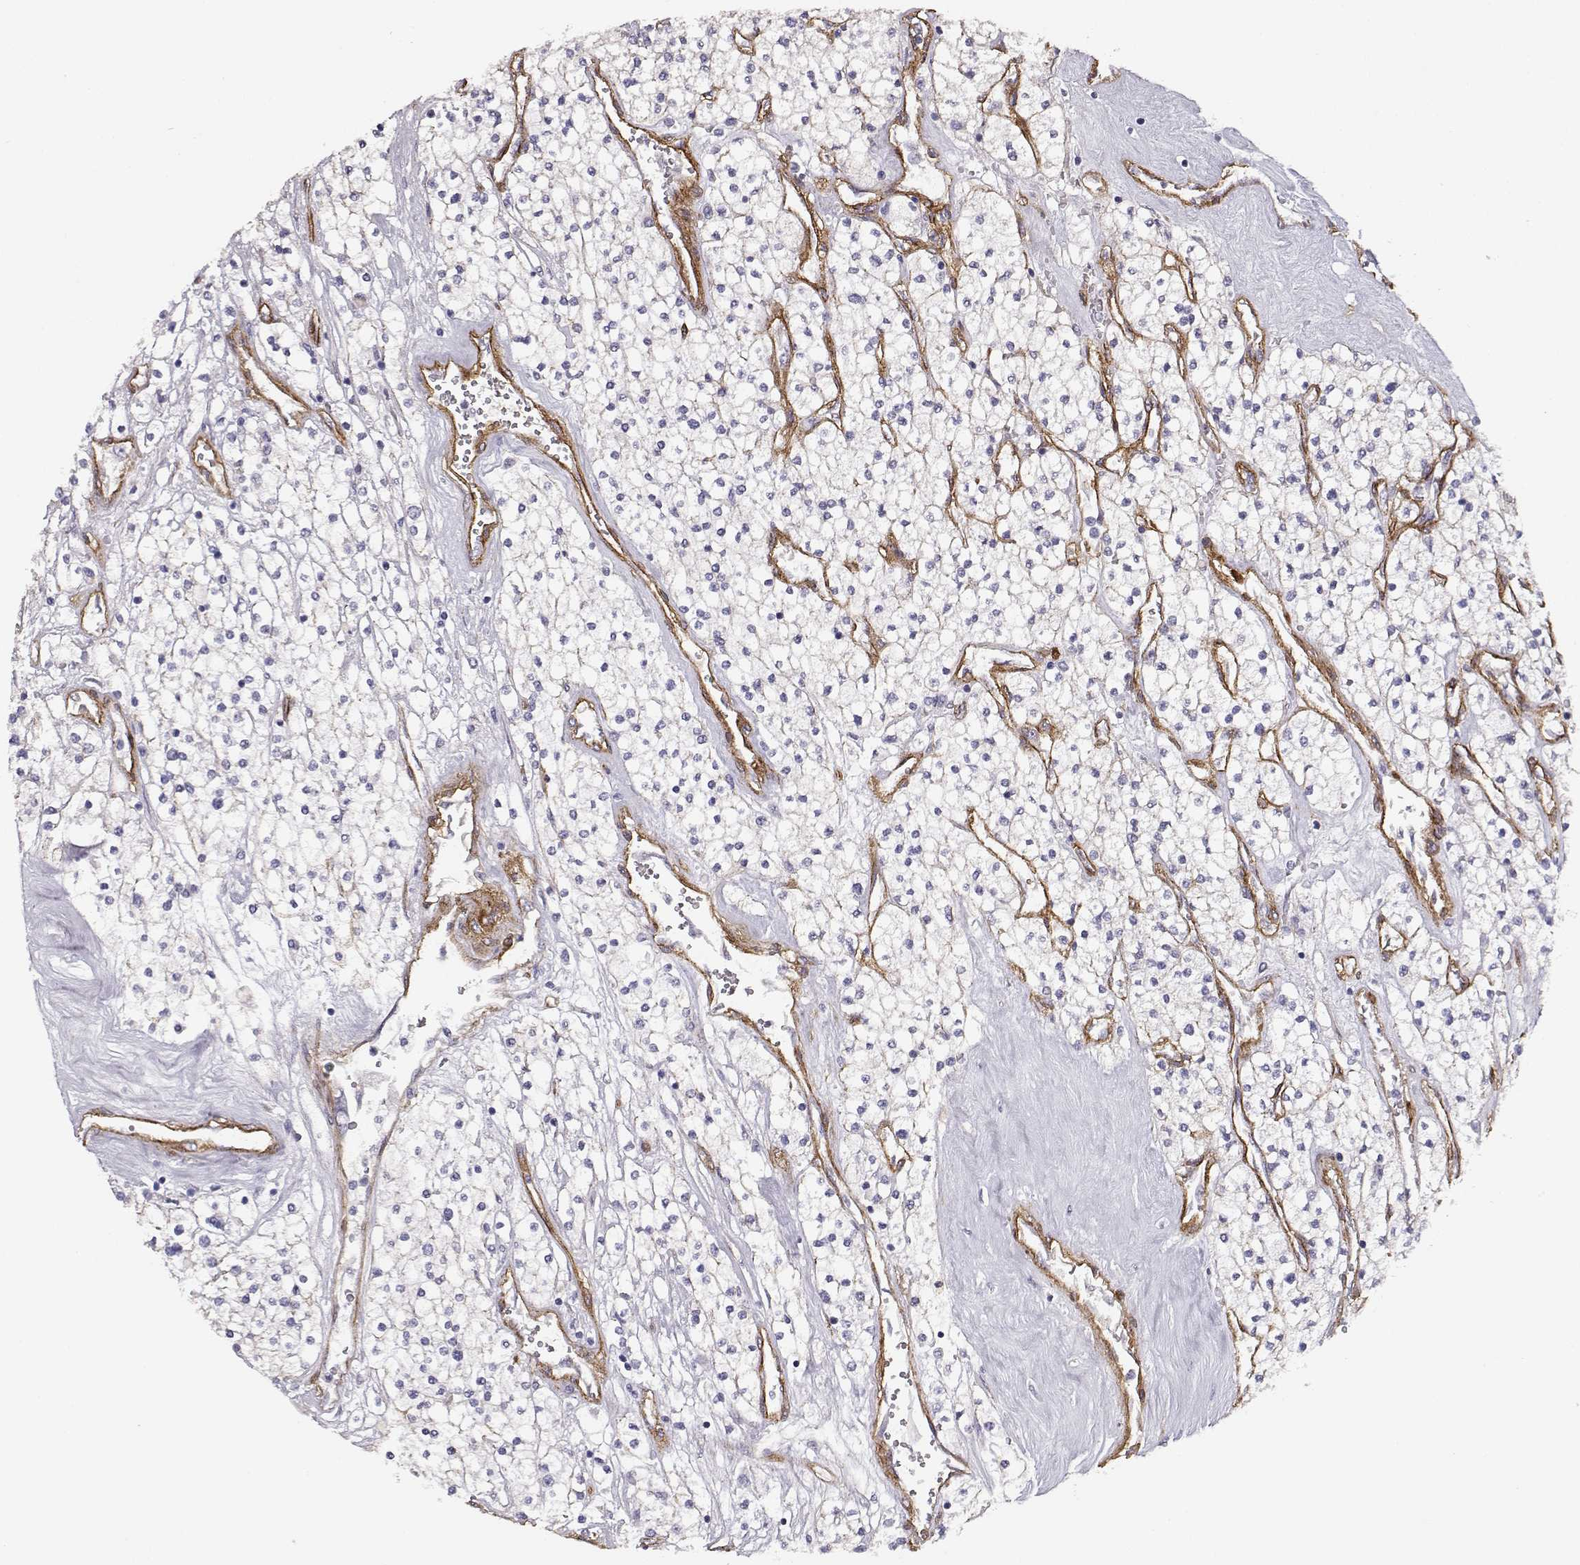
{"staining": {"intensity": "negative", "quantity": "none", "location": "none"}, "tissue": "renal cancer", "cell_type": "Tumor cells", "image_type": "cancer", "snomed": [{"axis": "morphology", "description": "Adenocarcinoma, NOS"}, {"axis": "topography", "description": "Kidney"}], "caption": "Adenocarcinoma (renal) stained for a protein using immunohistochemistry shows no staining tumor cells.", "gene": "LAMC1", "patient": {"sex": "male", "age": 80}}